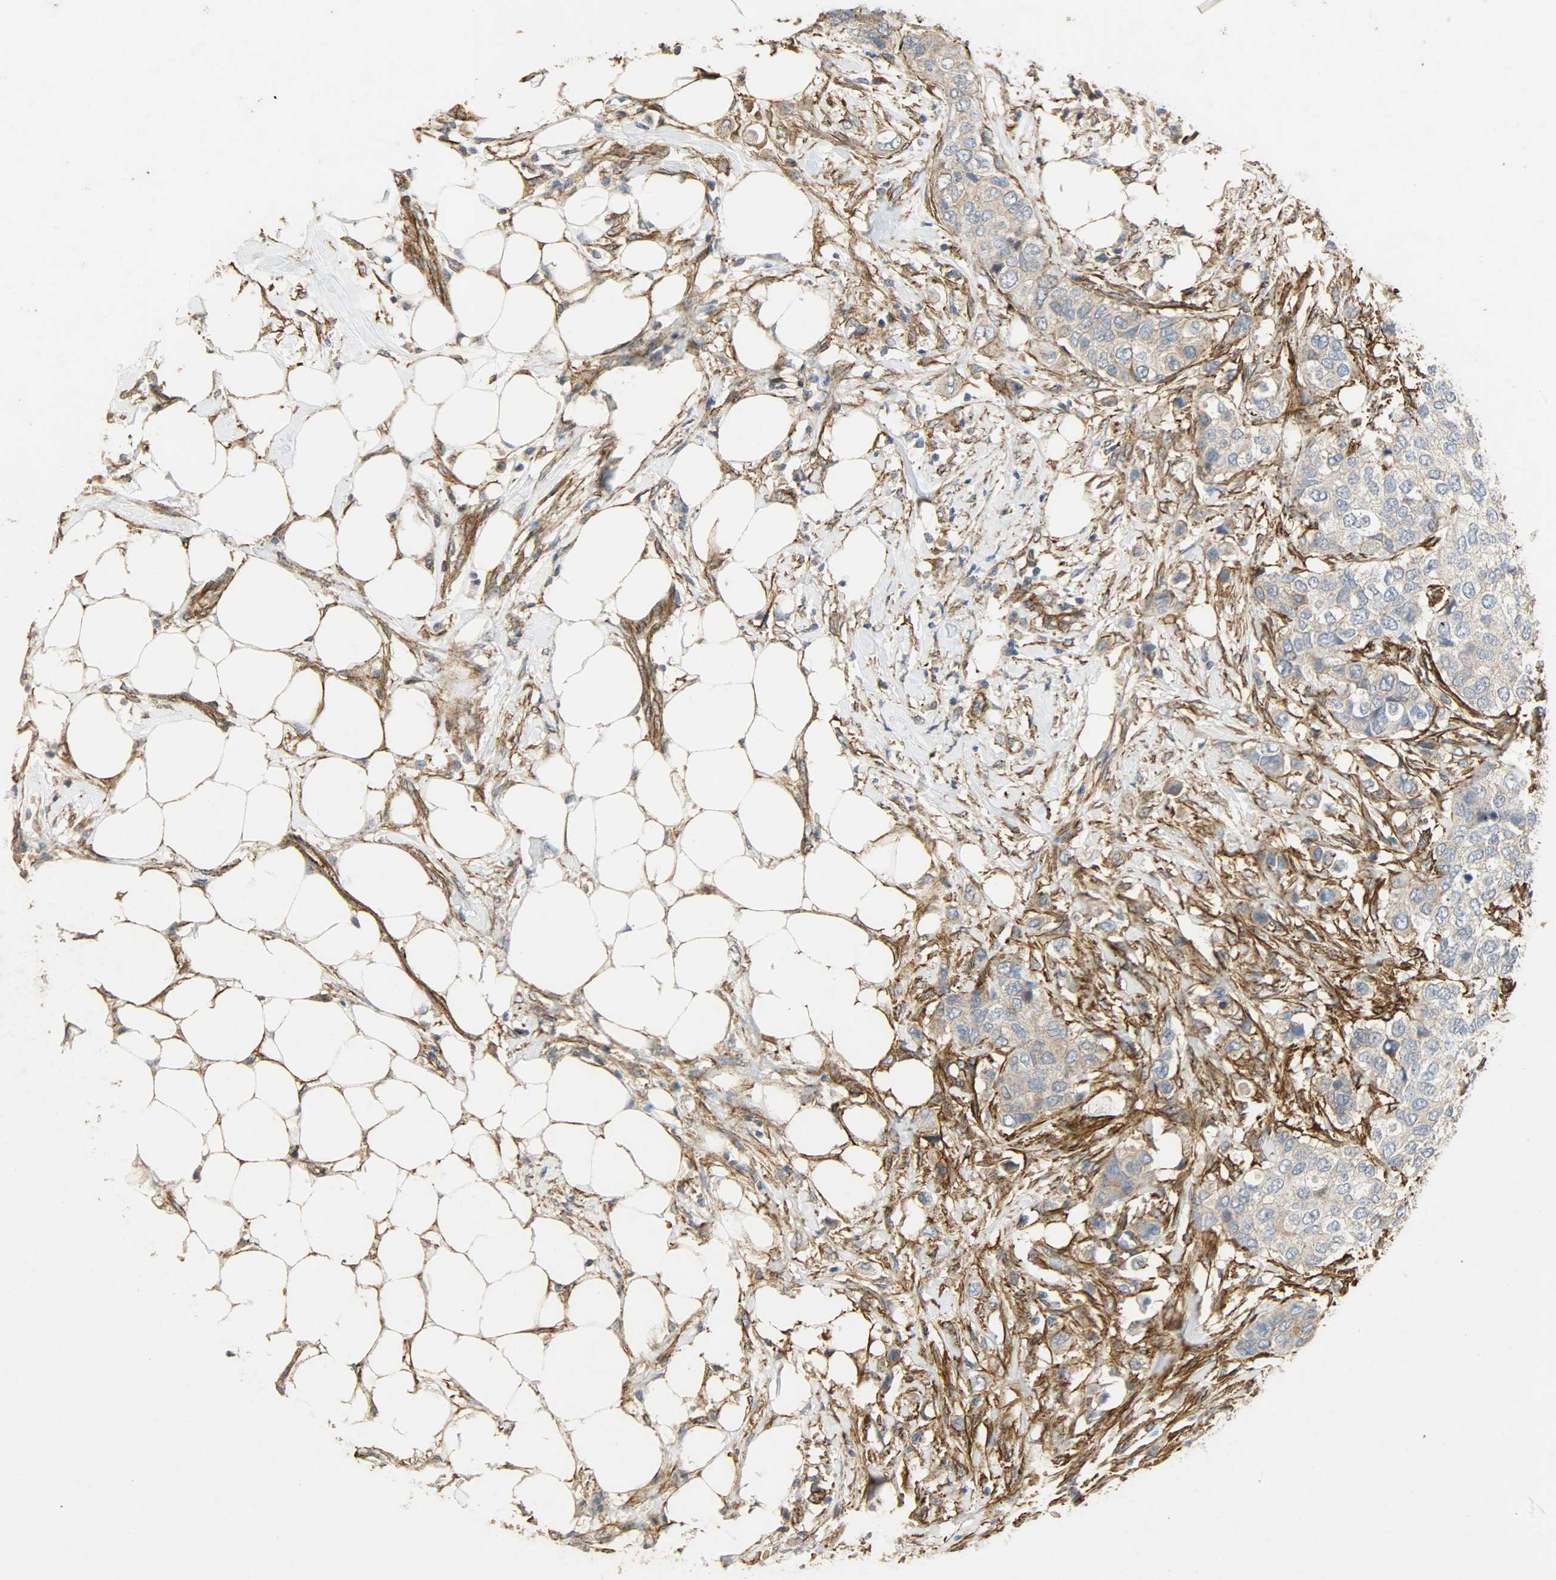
{"staining": {"intensity": "weak", "quantity": ">75%", "location": "cytoplasmic/membranous"}, "tissue": "breast cancer", "cell_type": "Tumor cells", "image_type": "cancer", "snomed": [{"axis": "morphology", "description": "Normal tissue, NOS"}, {"axis": "morphology", "description": "Duct carcinoma"}, {"axis": "topography", "description": "Breast"}], "caption": "Infiltrating ductal carcinoma (breast) stained for a protein (brown) demonstrates weak cytoplasmic/membranous positive expression in approximately >75% of tumor cells.", "gene": "TPM4", "patient": {"sex": "female", "age": 49}}